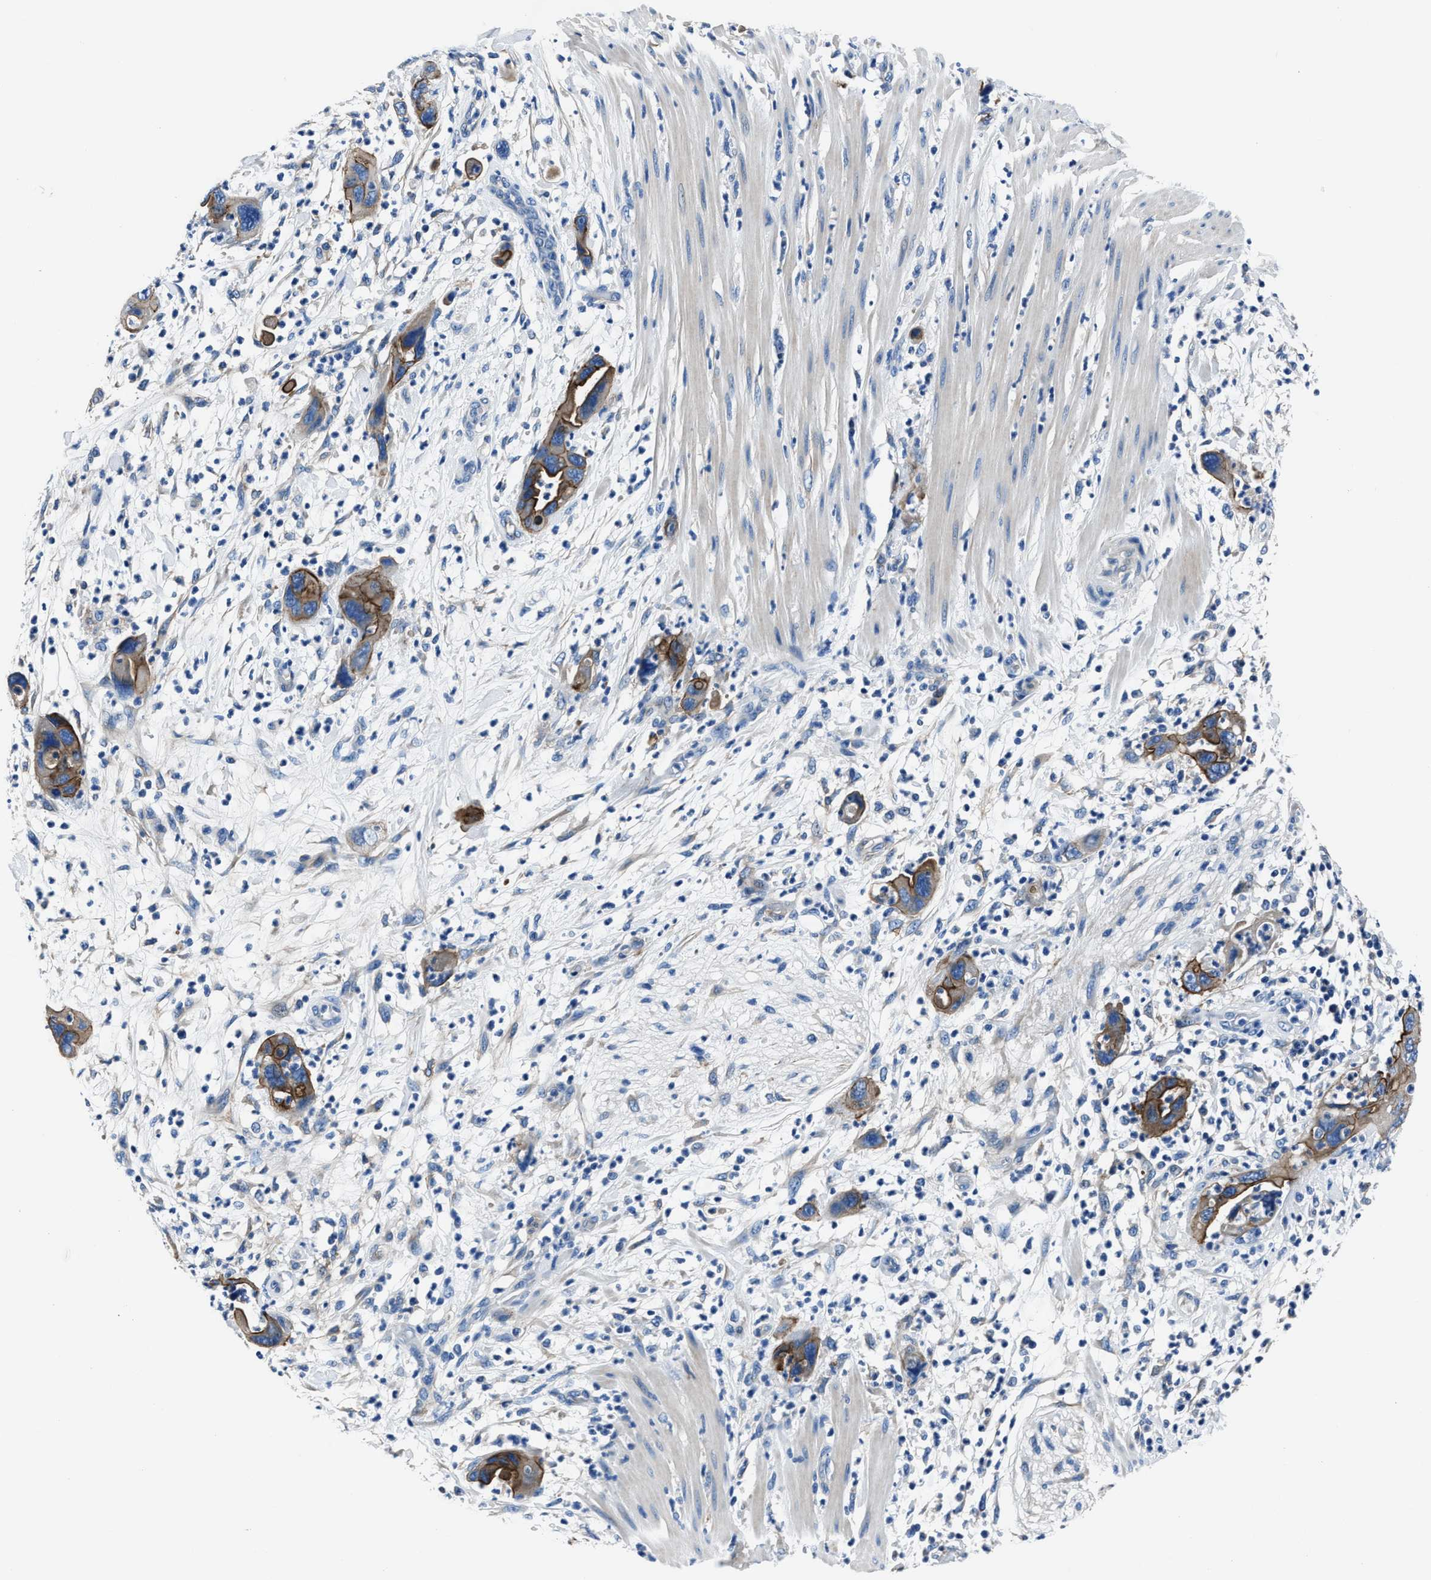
{"staining": {"intensity": "moderate", "quantity": ">75%", "location": "cytoplasmic/membranous"}, "tissue": "pancreatic cancer", "cell_type": "Tumor cells", "image_type": "cancer", "snomed": [{"axis": "morphology", "description": "Adenocarcinoma, NOS"}, {"axis": "topography", "description": "Pancreas"}], "caption": "Immunohistochemical staining of pancreatic cancer displays moderate cytoplasmic/membranous protein positivity in about >75% of tumor cells. The staining was performed using DAB (3,3'-diaminobenzidine) to visualize the protein expression in brown, while the nuclei were stained in blue with hematoxylin (Magnification: 20x).", "gene": "LMO7", "patient": {"sex": "female", "age": 71}}